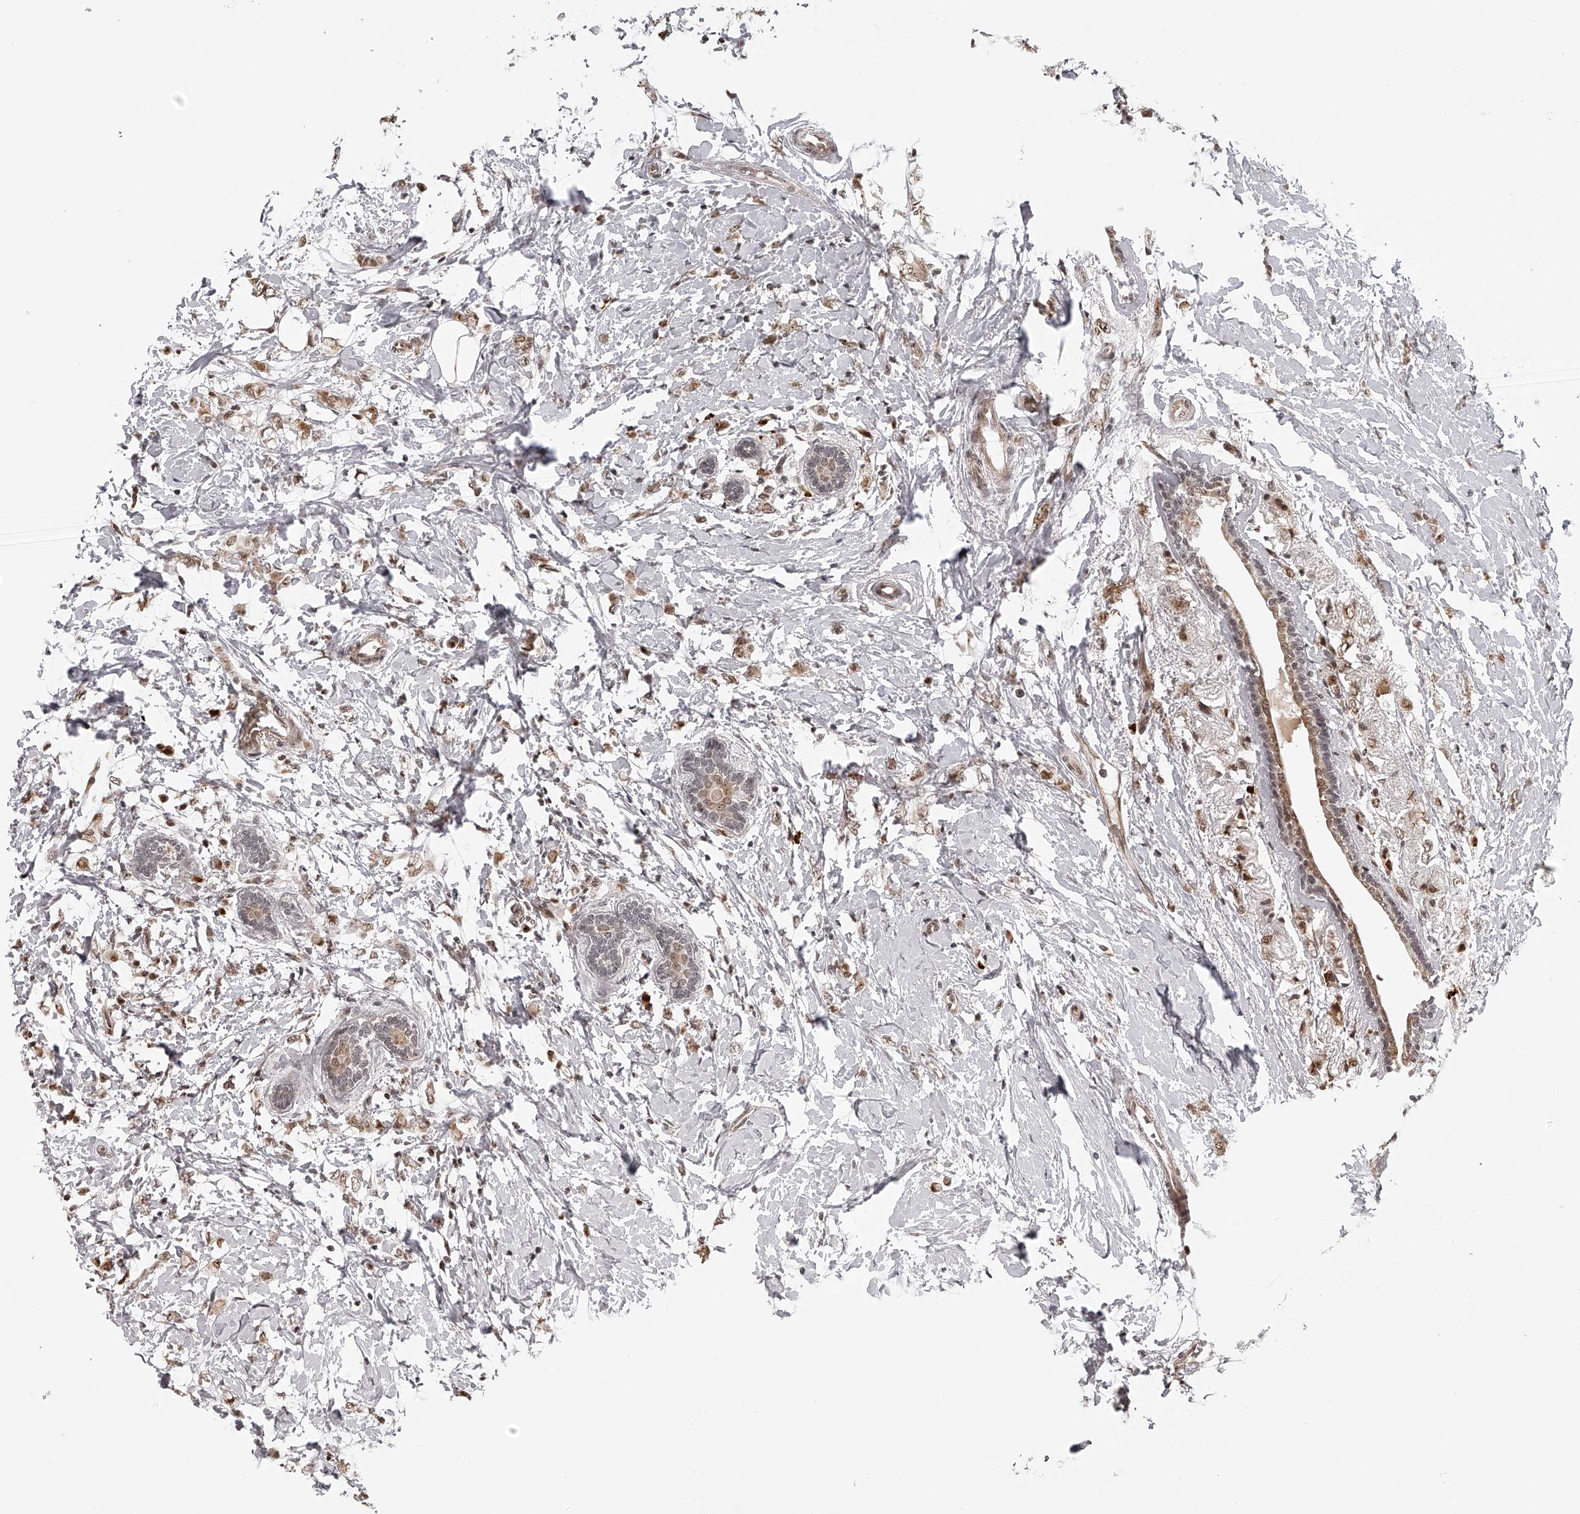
{"staining": {"intensity": "moderate", "quantity": ">75%", "location": "cytoplasmic/membranous,nuclear"}, "tissue": "breast cancer", "cell_type": "Tumor cells", "image_type": "cancer", "snomed": [{"axis": "morphology", "description": "Normal tissue, NOS"}, {"axis": "morphology", "description": "Lobular carcinoma"}, {"axis": "topography", "description": "Breast"}], "caption": "High-power microscopy captured an IHC histopathology image of breast lobular carcinoma, revealing moderate cytoplasmic/membranous and nuclear staining in approximately >75% of tumor cells.", "gene": "ODF2L", "patient": {"sex": "female", "age": 47}}